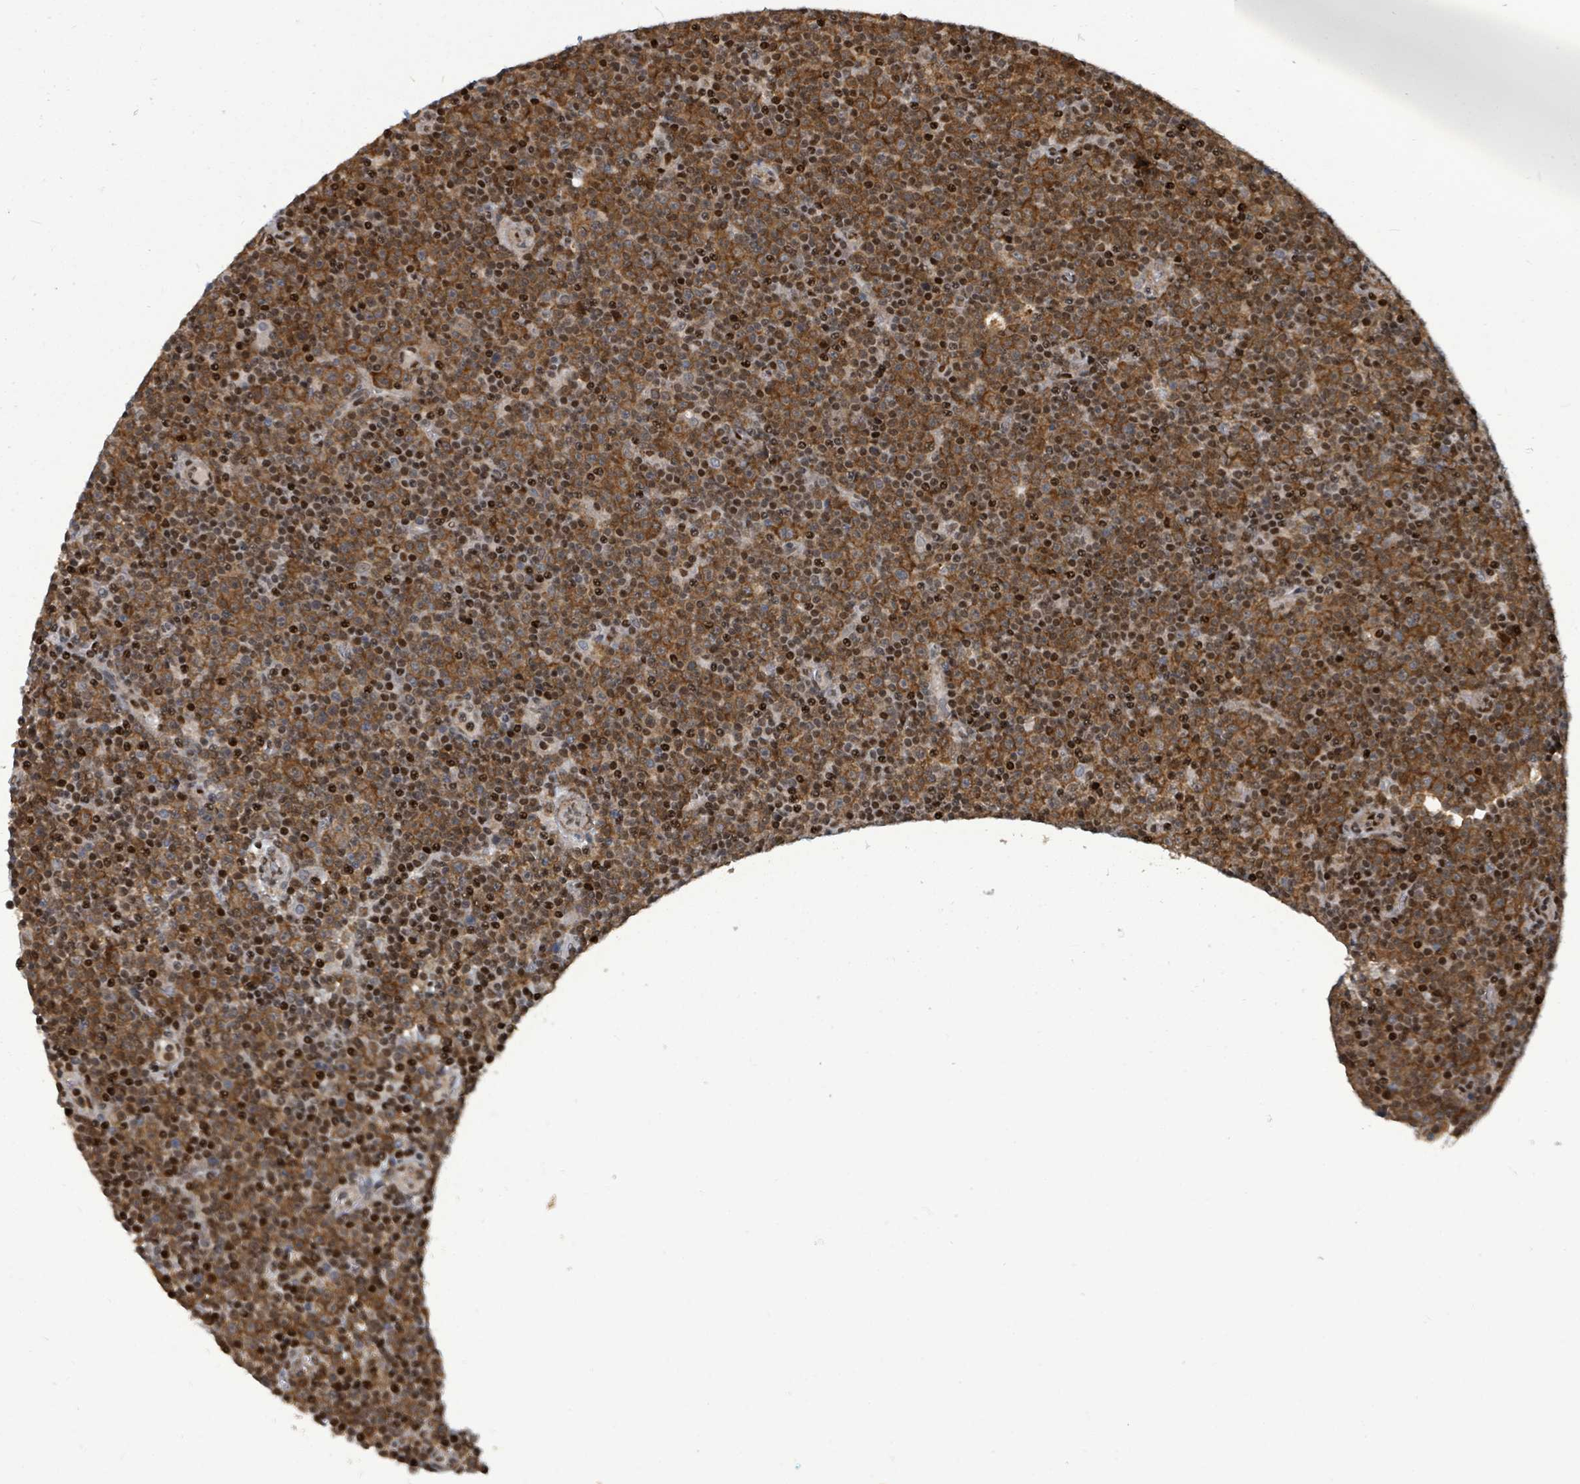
{"staining": {"intensity": "strong", "quantity": ">75%", "location": "cytoplasmic/membranous,nuclear"}, "tissue": "lymphoma", "cell_type": "Tumor cells", "image_type": "cancer", "snomed": [{"axis": "morphology", "description": "Malignant lymphoma, non-Hodgkin's type, Low grade"}, {"axis": "topography", "description": "Lymph node"}], "caption": "Immunohistochemistry (IHC) image of neoplastic tissue: lymphoma stained using IHC reveals high levels of strong protein expression localized specifically in the cytoplasmic/membranous and nuclear of tumor cells, appearing as a cytoplasmic/membranous and nuclear brown color.", "gene": "TRDMT1", "patient": {"sex": "female", "age": 67}}